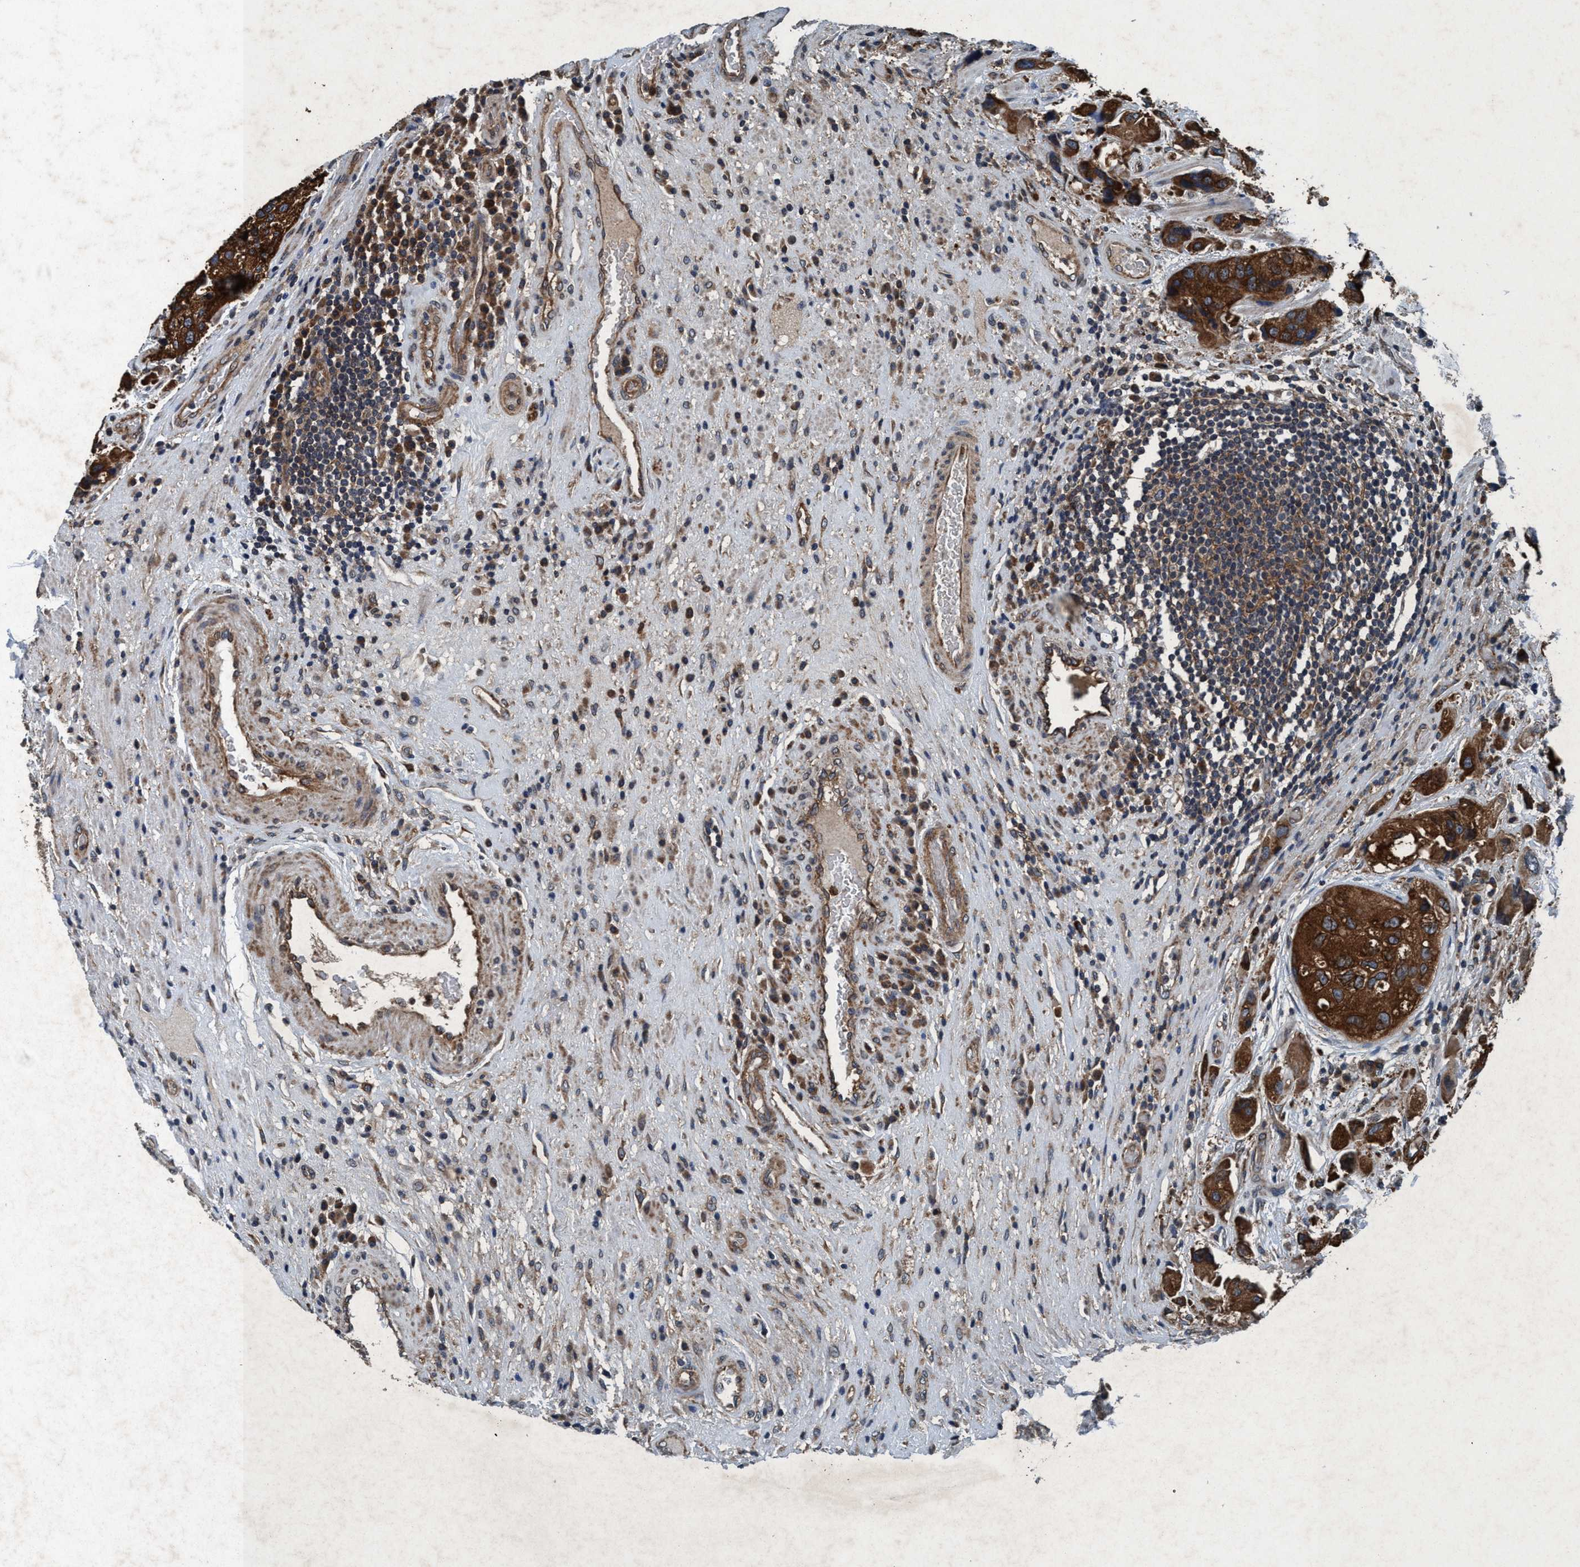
{"staining": {"intensity": "strong", "quantity": ">75%", "location": "cytoplasmic/membranous"}, "tissue": "urothelial cancer", "cell_type": "Tumor cells", "image_type": "cancer", "snomed": [{"axis": "morphology", "description": "Urothelial carcinoma, High grade"}, {"axis": "topography", "description": "Urinary bladder"}], "caption": "A brown stain highlights strong cytoplasmic/membranous staining of a protein in human urothelial cancer tumor cells. The staining was performed using DAB to visualize the protein expression in brown, while the nuclei were stained in blue with hematoxylin (Magnification: 20x).", "gene": "AKT1S1", "patient": {"sex": "female", "age": 64}}